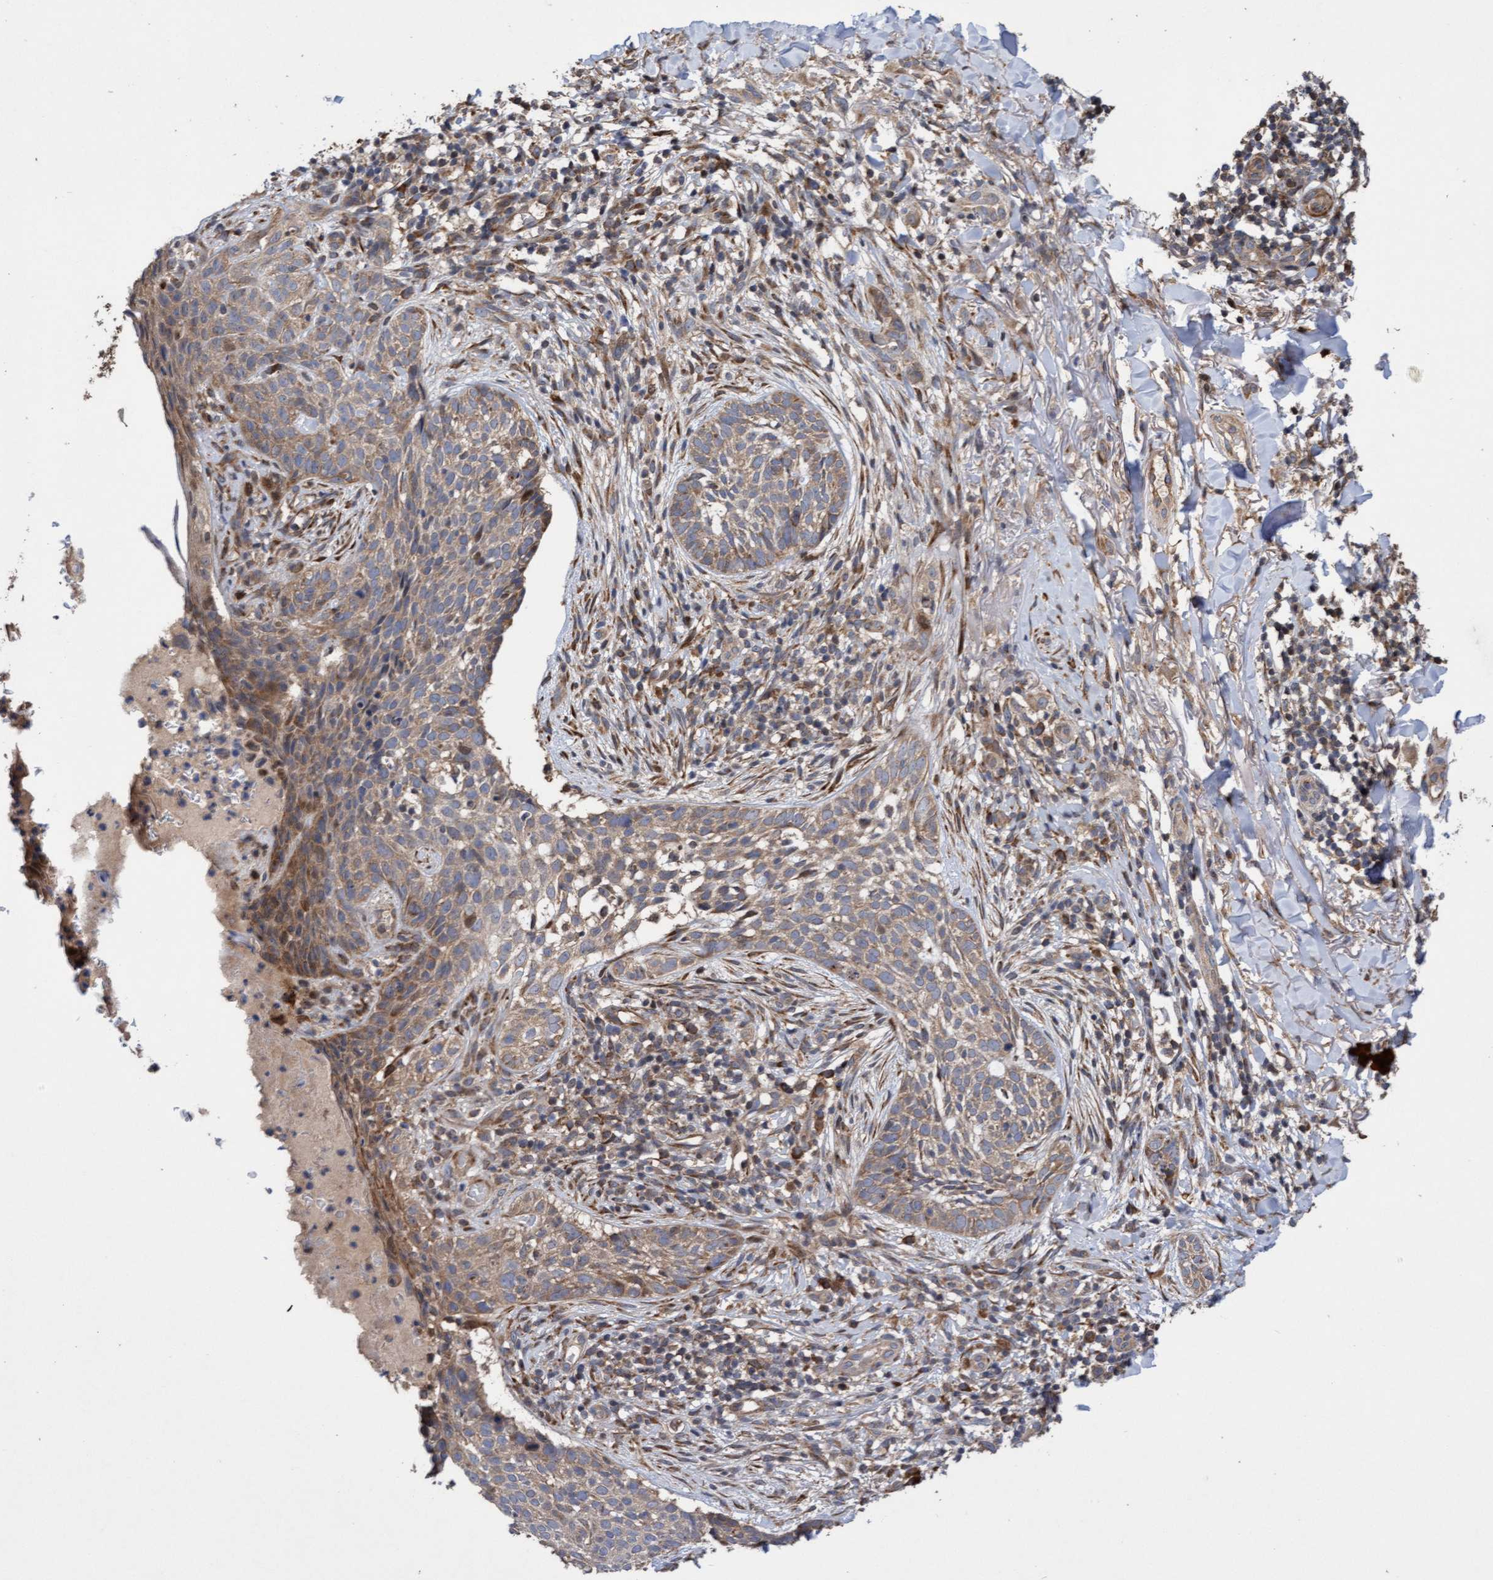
{"staining": {"intensity": "weak", "quantity": ">75%", "location": "cytoplasmic/membranous"}, "tissue": "skin cancer", "cell_type": "Tumor cells", "image_type": "cancer", "snomed": [{"axis": "morphology", "description": "Normal tissue, NOS"}, {"axis": "morphology", "description": "Basal cell carcinoma"}, {"axis": "topography", "description": "Skin"}], "caption": "The micrograph displays a brown stain indicating the presence of a protein in the cytoplasmic/membranous of tumor cells in basal cell carcinoma (skin).", "gene": "ELP5", "patient": {"sex": "male", "age": 67}}